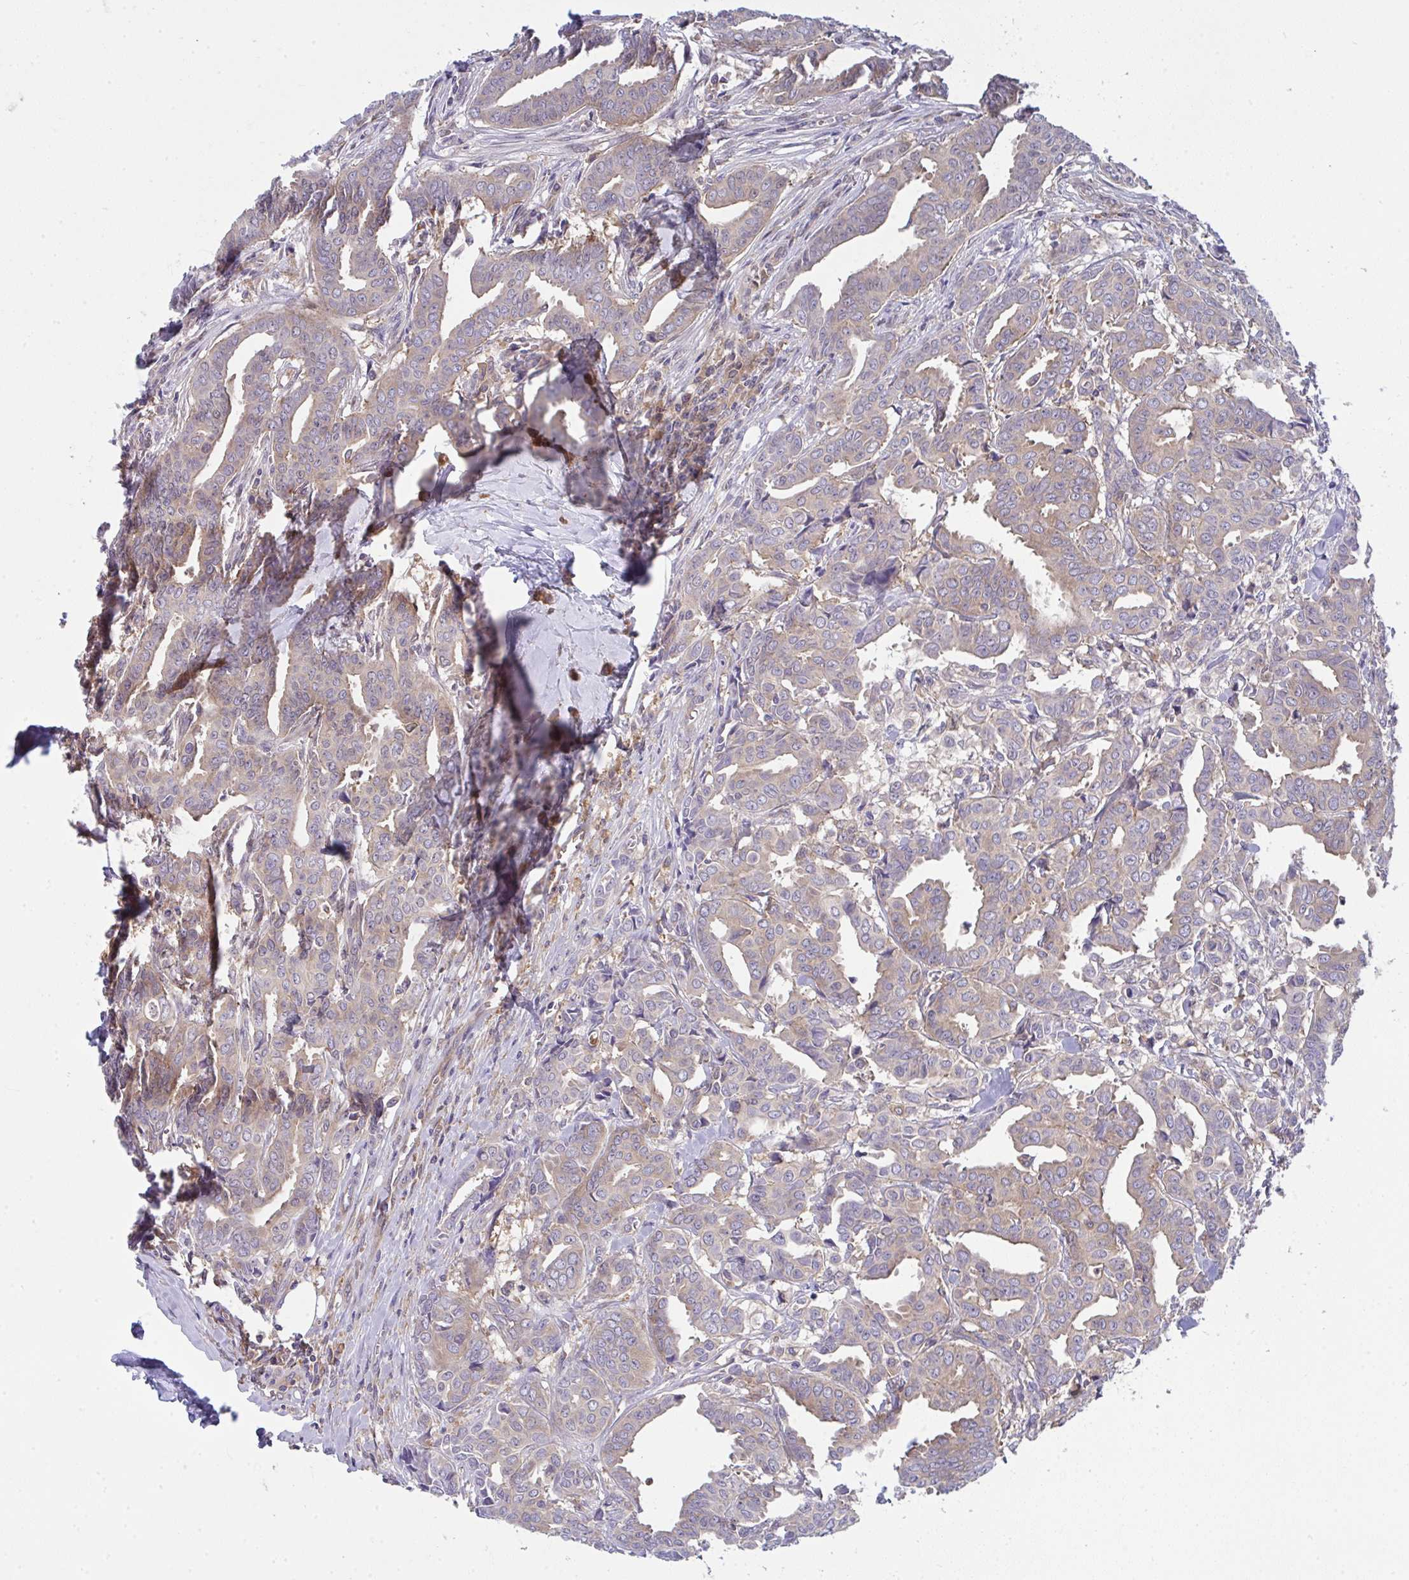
{"staining": {"intensity": "weak", "quantity": ">75%", "location": "cytoplasmic/membranous"}, "tissue": "breast cancer", "cell_type": "Tumor cells", "image_type": "cancer", "snomed": [{"axis": "morphology", "description": "Duct carcinoma"}, {"axis": "topography", "description": "Breast"}], "caption": "A high-resolution photomicrograph shows immunohistochemistry staining of breast infiltrating ductal carcinoma, which shows weak cytoplasmic/membranous positivity in approximately >75% of tumor cells.", "gene": "ALDH16A1", "patient": {"sex": "female", "age": 45}}